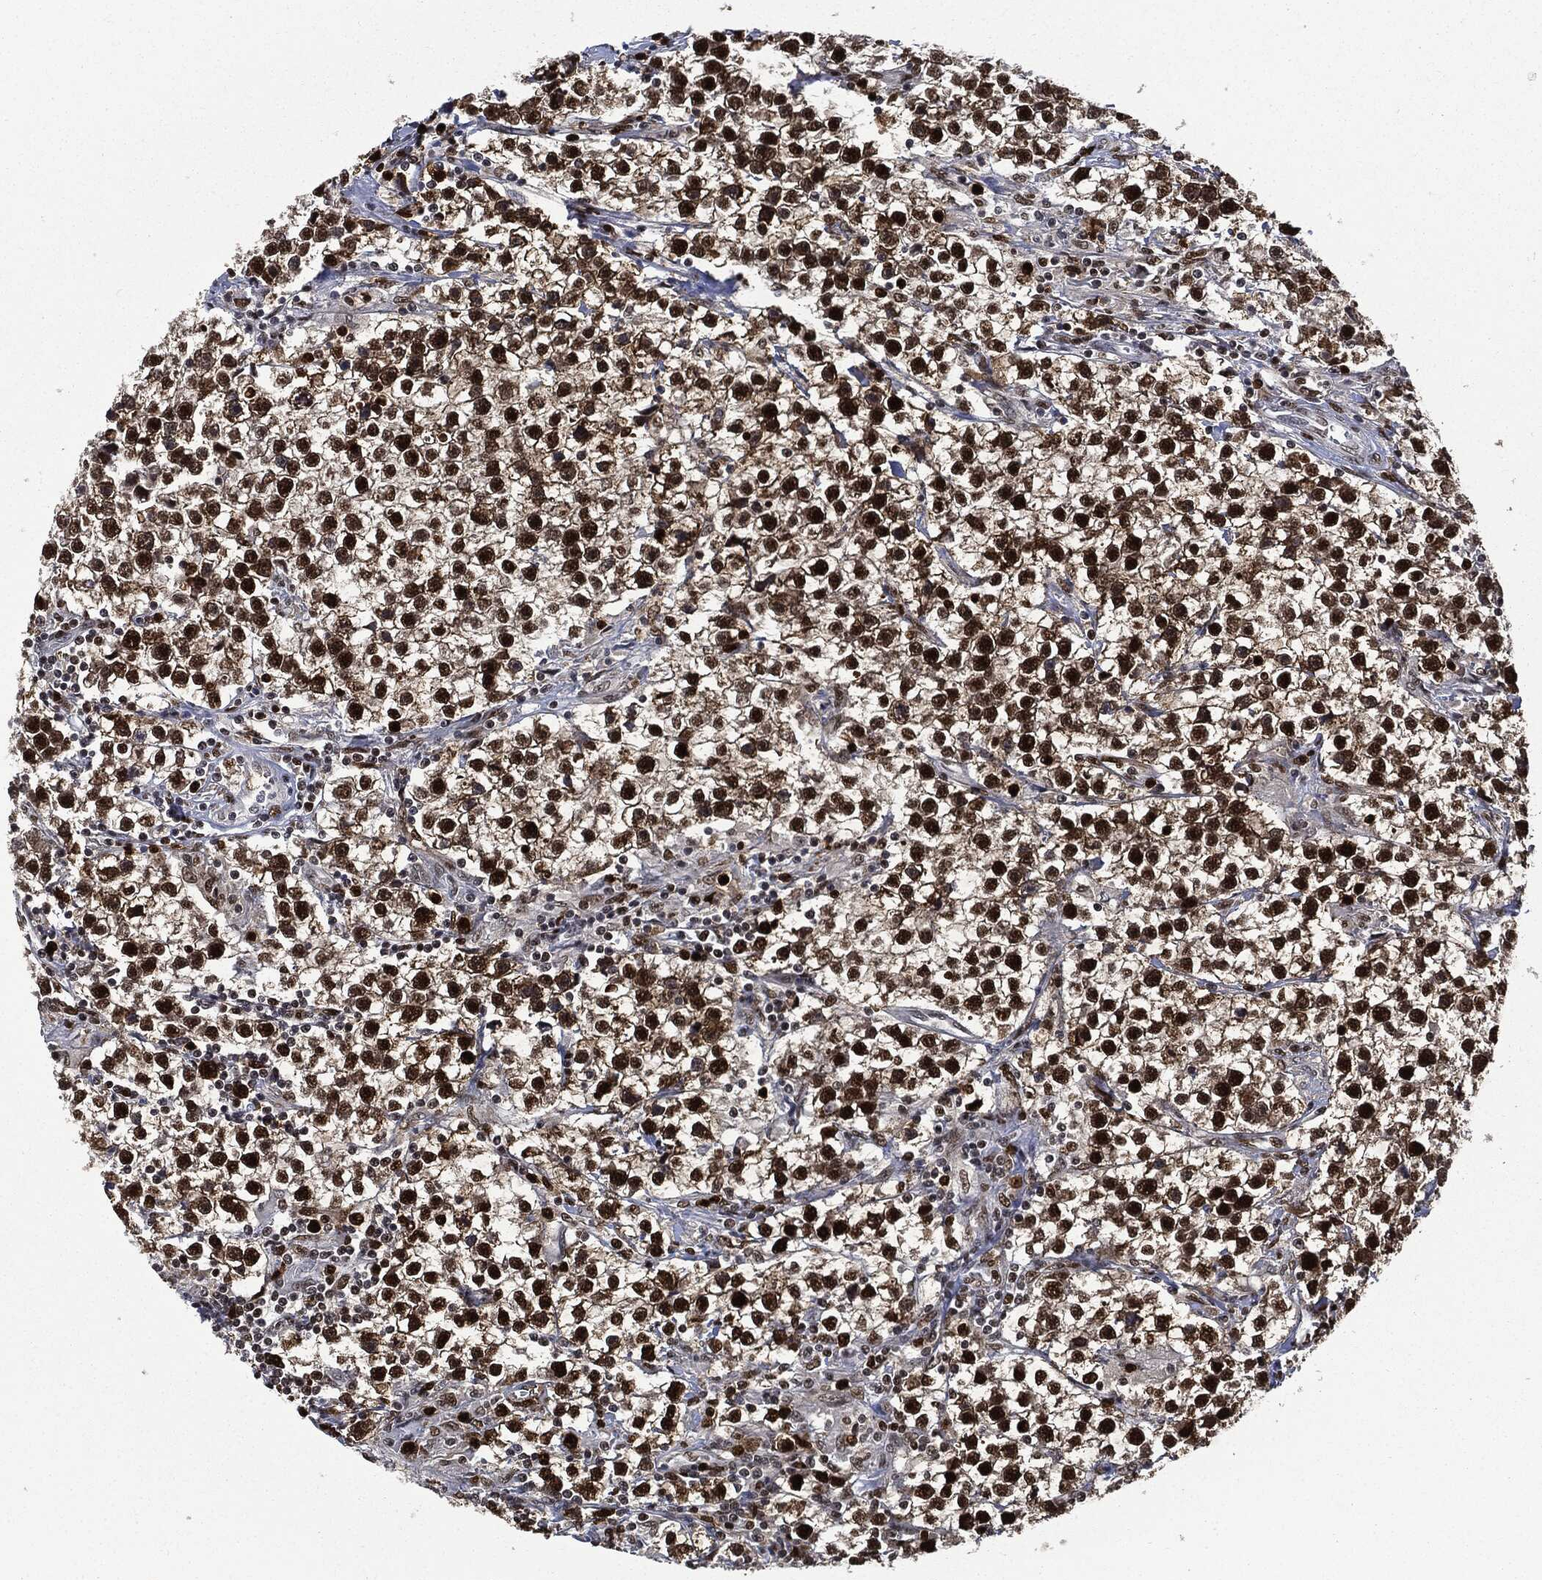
{"staining": {"intensity": "strong", "quantity": ">75%", "location": "nuclear"}, "tissue": "testis cancer", "cell_type": "Tumor cells", "image_type": "cancer", "snomed": [{"axis": "morphology", "description": "Seminoma, NOS"}, {"axis": "topography", "description": "Testis"}], "caption": "Brown immunohistochemical staining in human testis cancer (seminoma) displays strong nuclear positivity in about >75% of tumor cells.", "gene": "PCNA", "patient": {"sex": "male", "age": 59}}